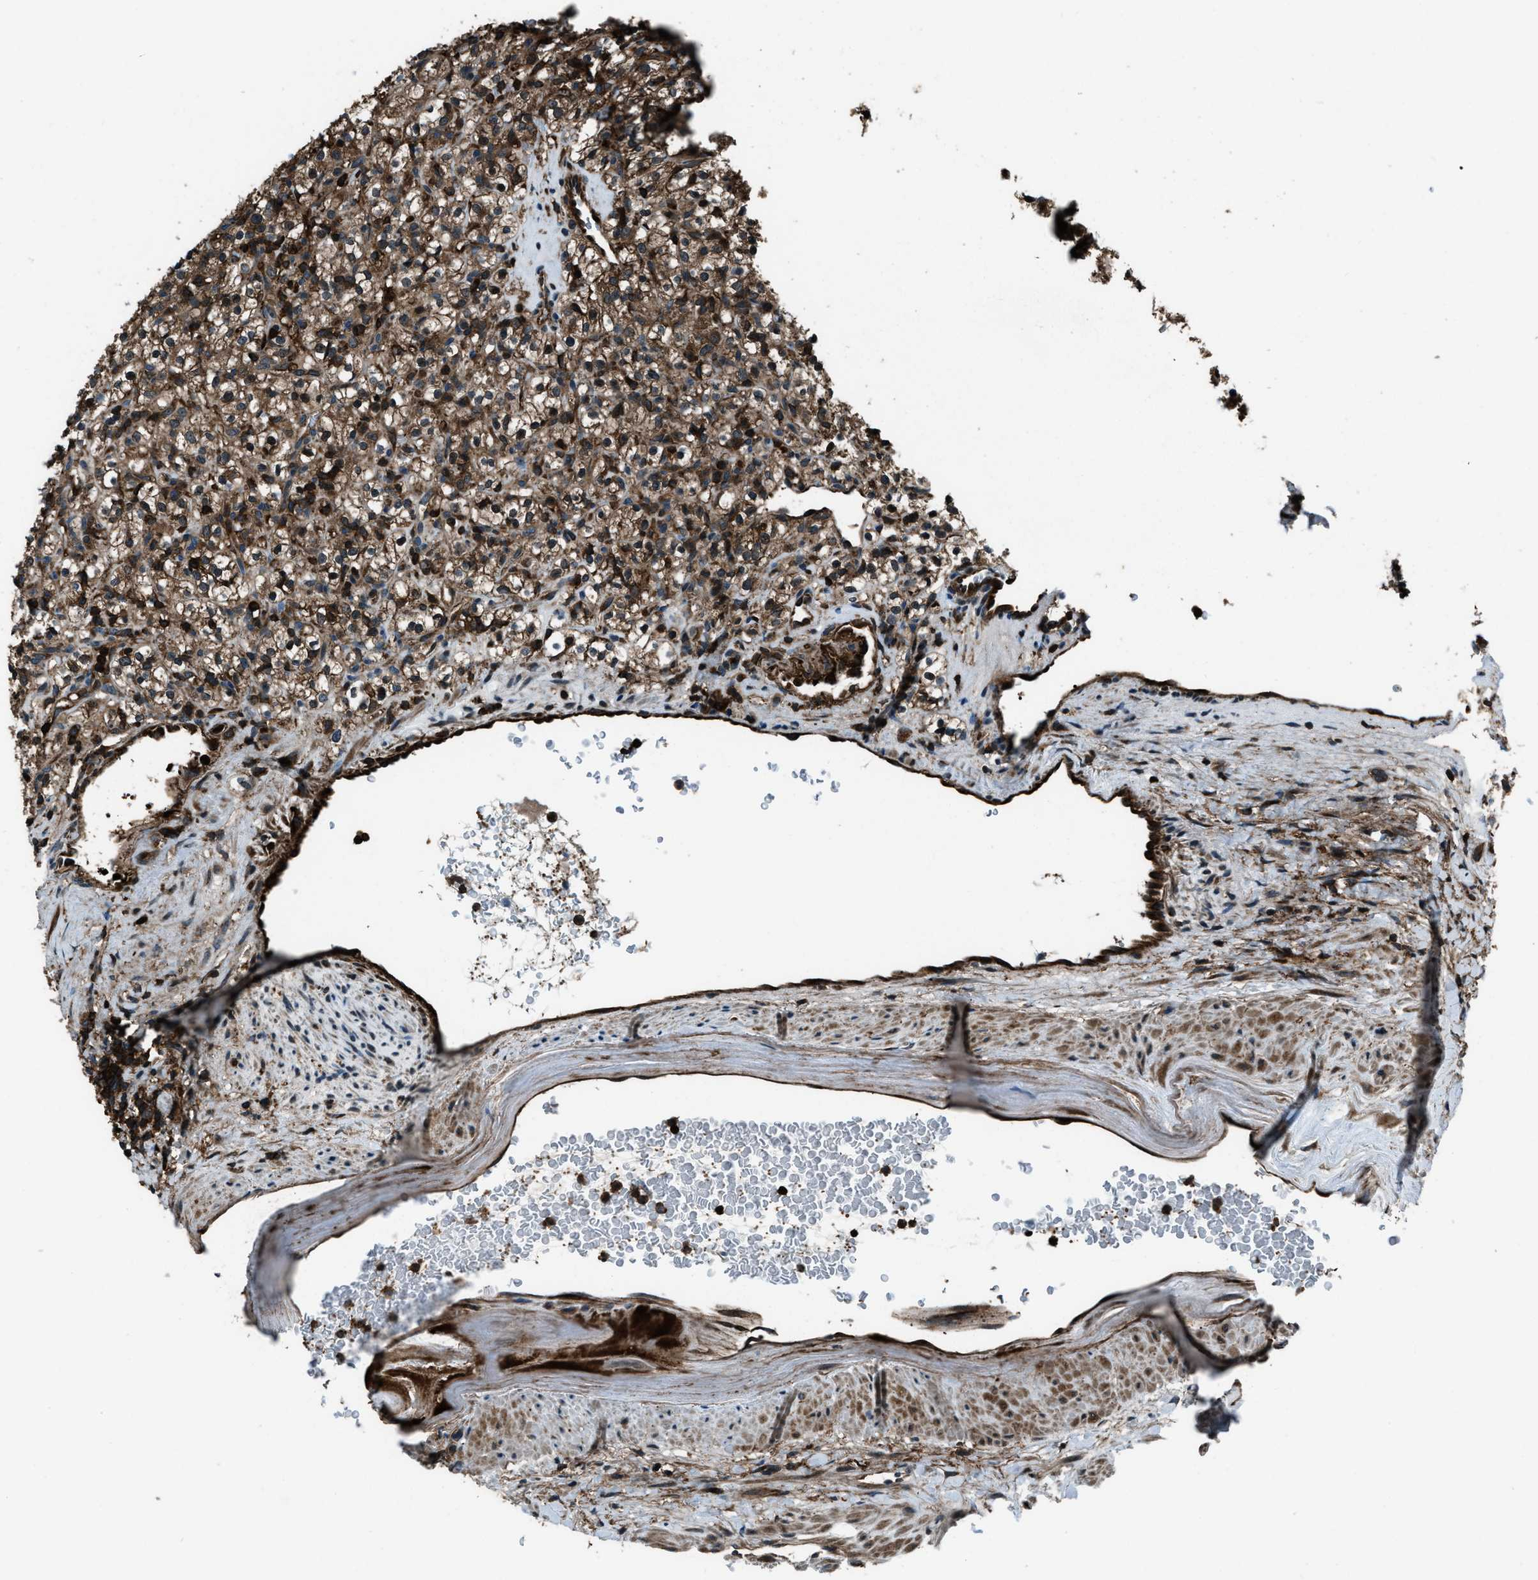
{"staining": {"intensity": "moderate", "quantity": ">75%", "location": "cytoplasmic/membranous"}, "tissue": "renal cancer", "cell_type": "Tumor cells", "image_type": "cancer", "snomed": [{"axis": "morphology", "description": "Normal tissue, NOS"}, {"axis": "morphology", "description": "Adenocarcinoma, NOS"}, {"axis": "topography", "description": "Kidney"}], "caption": "Renal adenocarcinoma stained for a protein (brown) exhibits moderate cytoplasmic/membranous positive staining in approximately >75% of tumor cells.", "gene": "SNX30", "patient": {"sex": "female", "age": 72}}